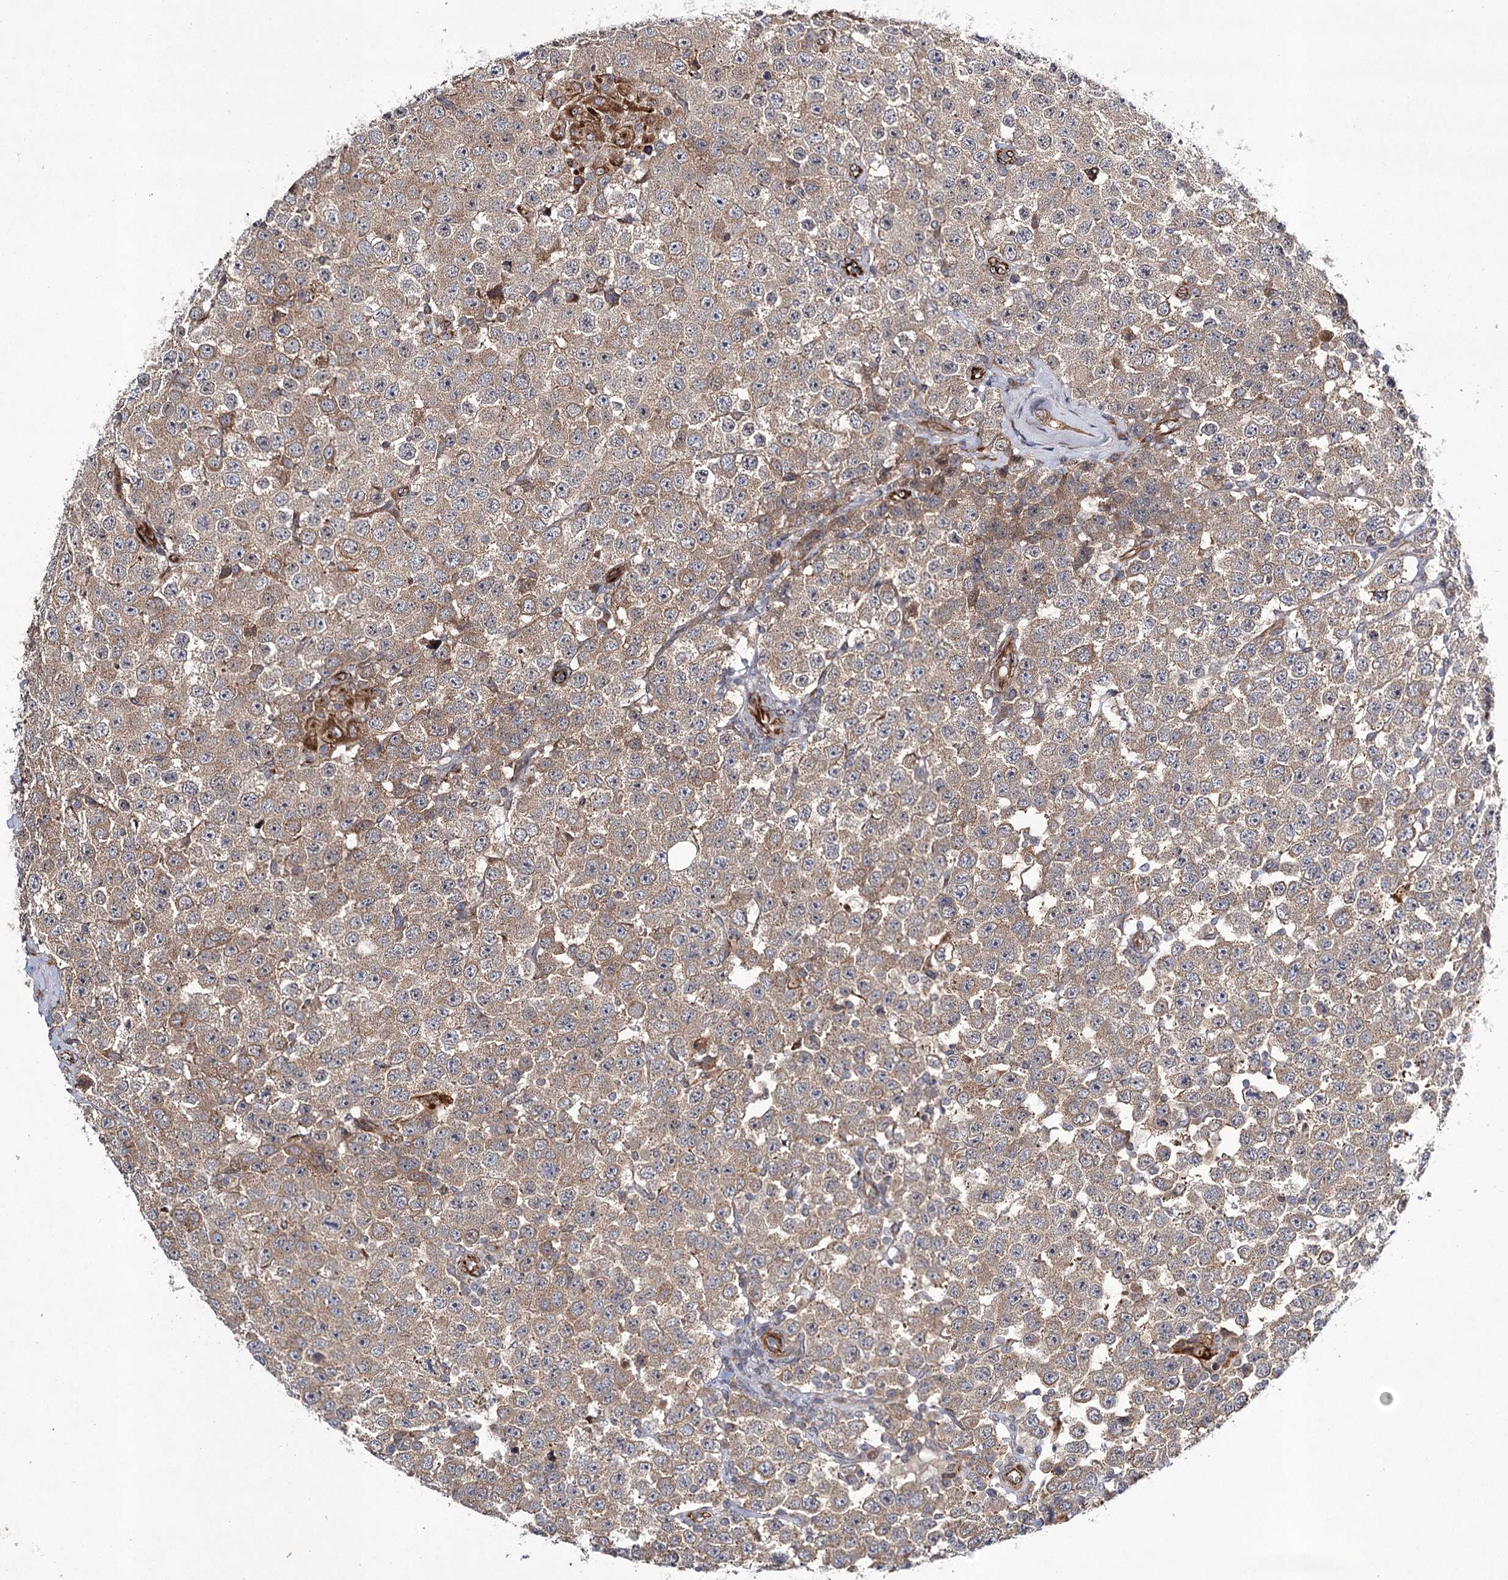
{"staining": {"intensity": "weak", "quantity": ">75%", "location": "cytoplasmic/membranous"}, "tissue": "testis cancer", "cell_type": "Tumor cells", "image_type": "cancer", "snomed": [{"axis": "morphology", "description": "Seminoma, NOS"}, {"axis": "topography", "description": "Testis"}], "caption": "Weak cytoplasmic/membranous staining is present in about >75% of tumor cells in seminoma (testis). (brown staining indicates protein expression, while blue staining denotes nuclei).", "gene": "DPEP2", "patient": {"sex": "male", "age": 28}}